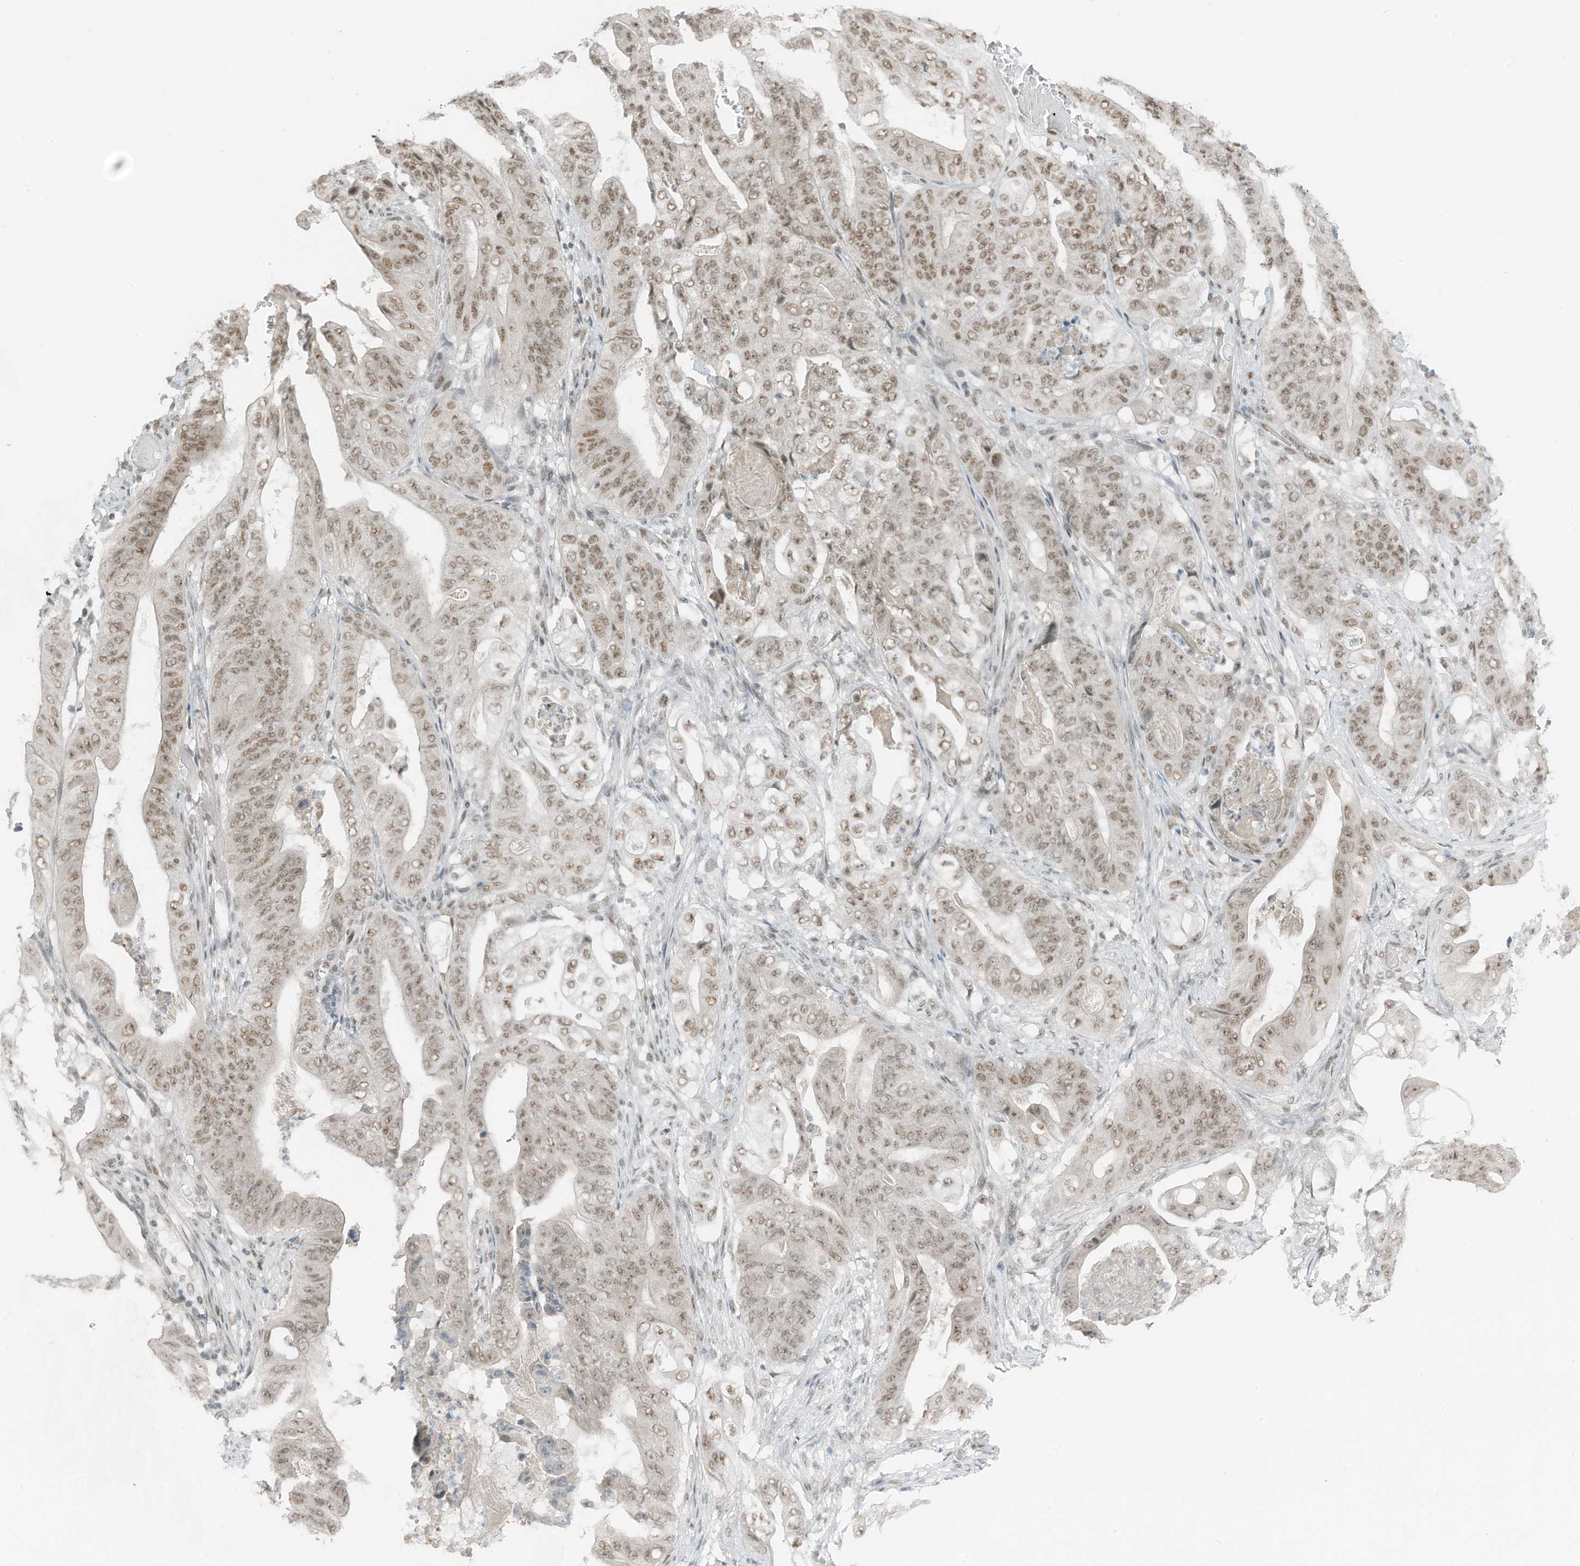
{"staining": {"intensity": "moderate", "quantity": ">75%", "location": "nuclear"}, "tissue": "stomach cancer", "cell_type": "Tumor cells", "image_type": "cancer", "snomed": [{"axis": "morphology", "description": "Adenocarcinoma, NOS"}, {"axis": "topography", "description": "Stomach"}], "caption": "Adenocarcinoma (stomach) stained with a brown dye demonstrates moderate nuclear positive expression in about >75% of tumor cells.", "gene": "WRNIP1", "patient": {"sex": "female", "age": 73}}